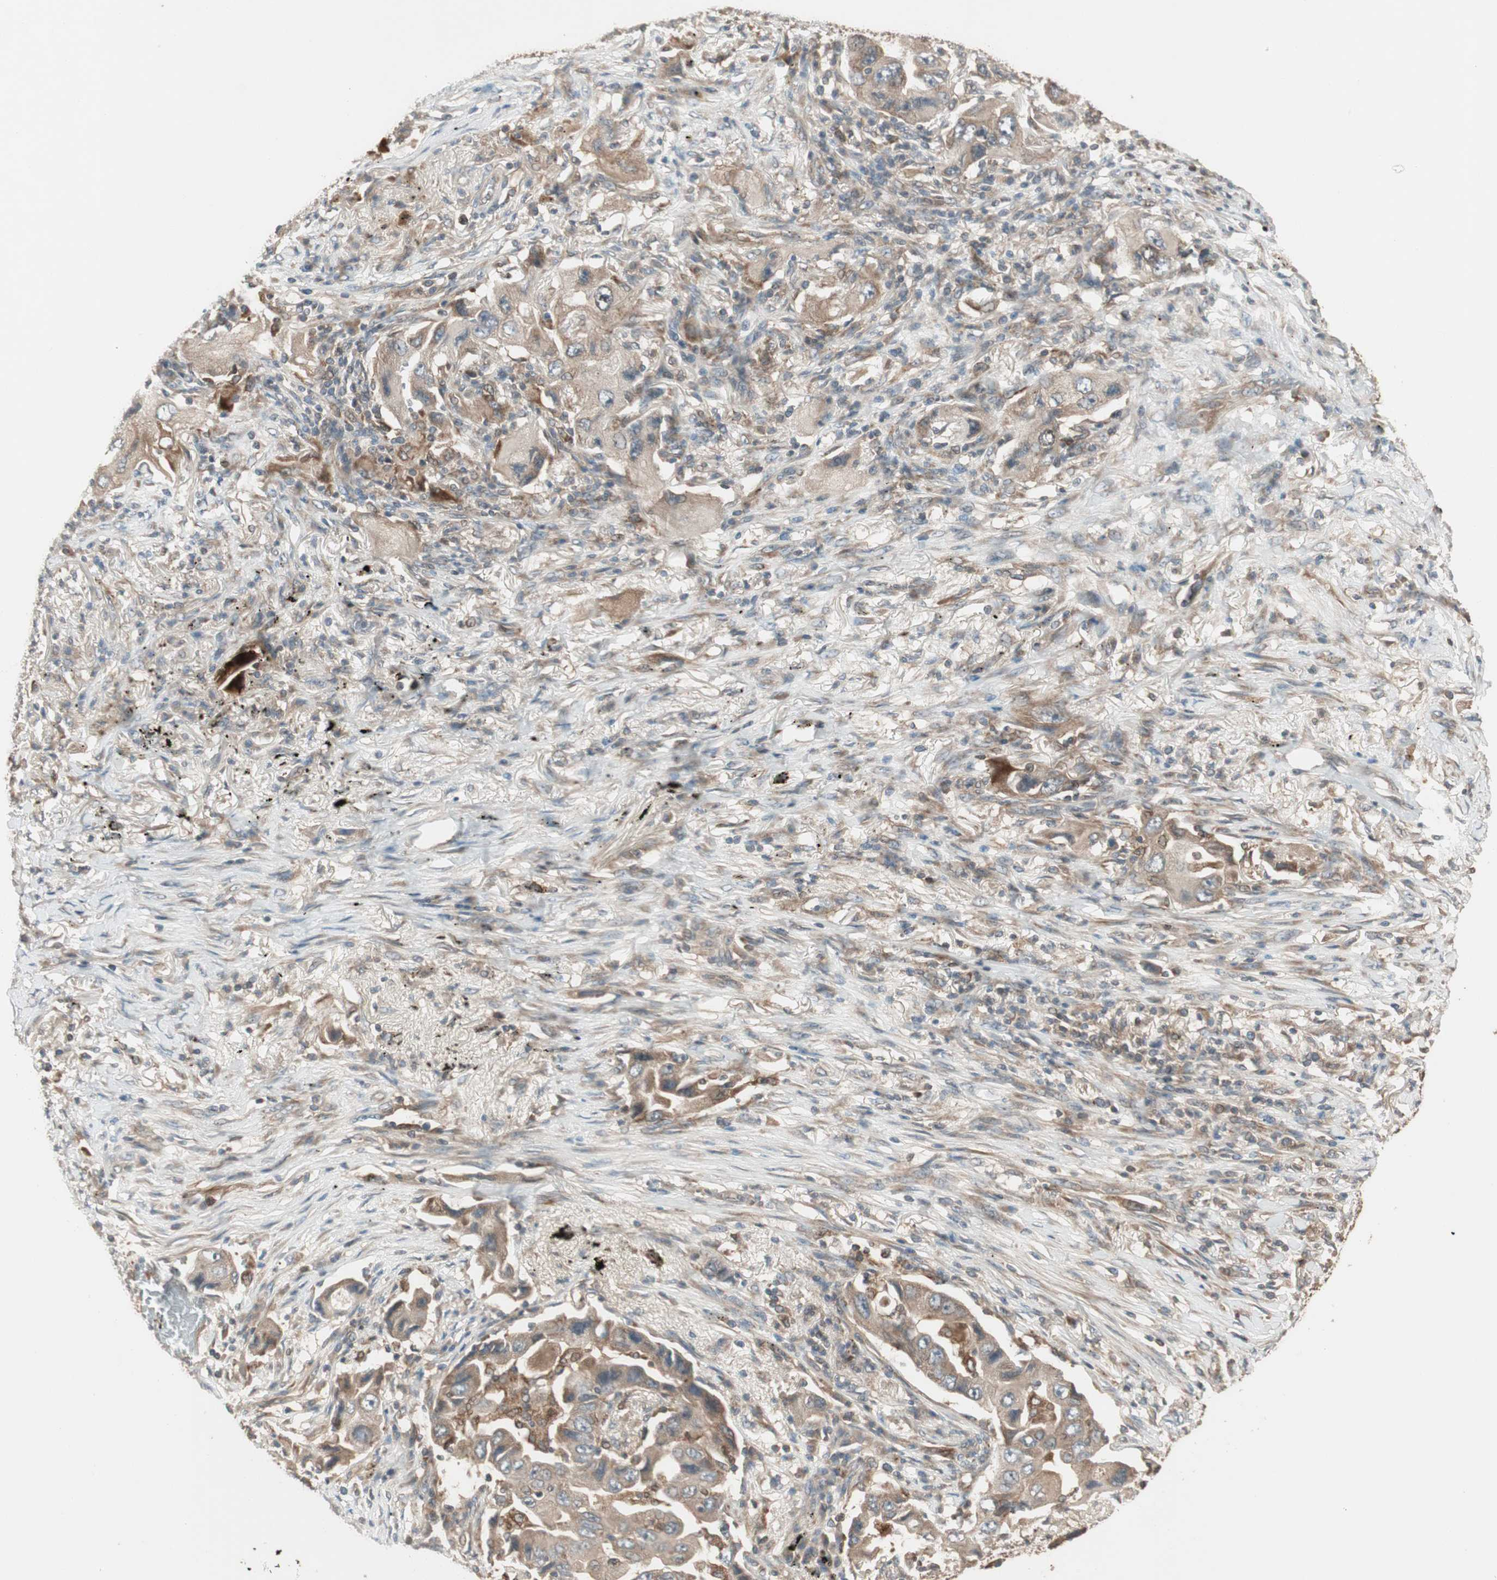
{"staining": {"intensity": "moderate", "quantity": ">75%", "location": "cytoplasmic/membranous"}, "tissue": "lung cancer", "cell_type": "Tumor cells", "image_type": "cancer", "snomed": [{"axis": "morphology", "description": "Adenocarcinoma, NOS"}, {"axis": "topography", "description": "Lung"}], "caption": "Immunohistochemical staining of lung cancer (adenocarcinoma) shows medium levels of moderate cytoplasmic/membranous protein expression in approximately >75% of tumor cells. (Brightfield microscopy of DAB IHC at high magnification).", "gene": "ATP6AP2", "patient": {"sex": "female", "age": 65}}